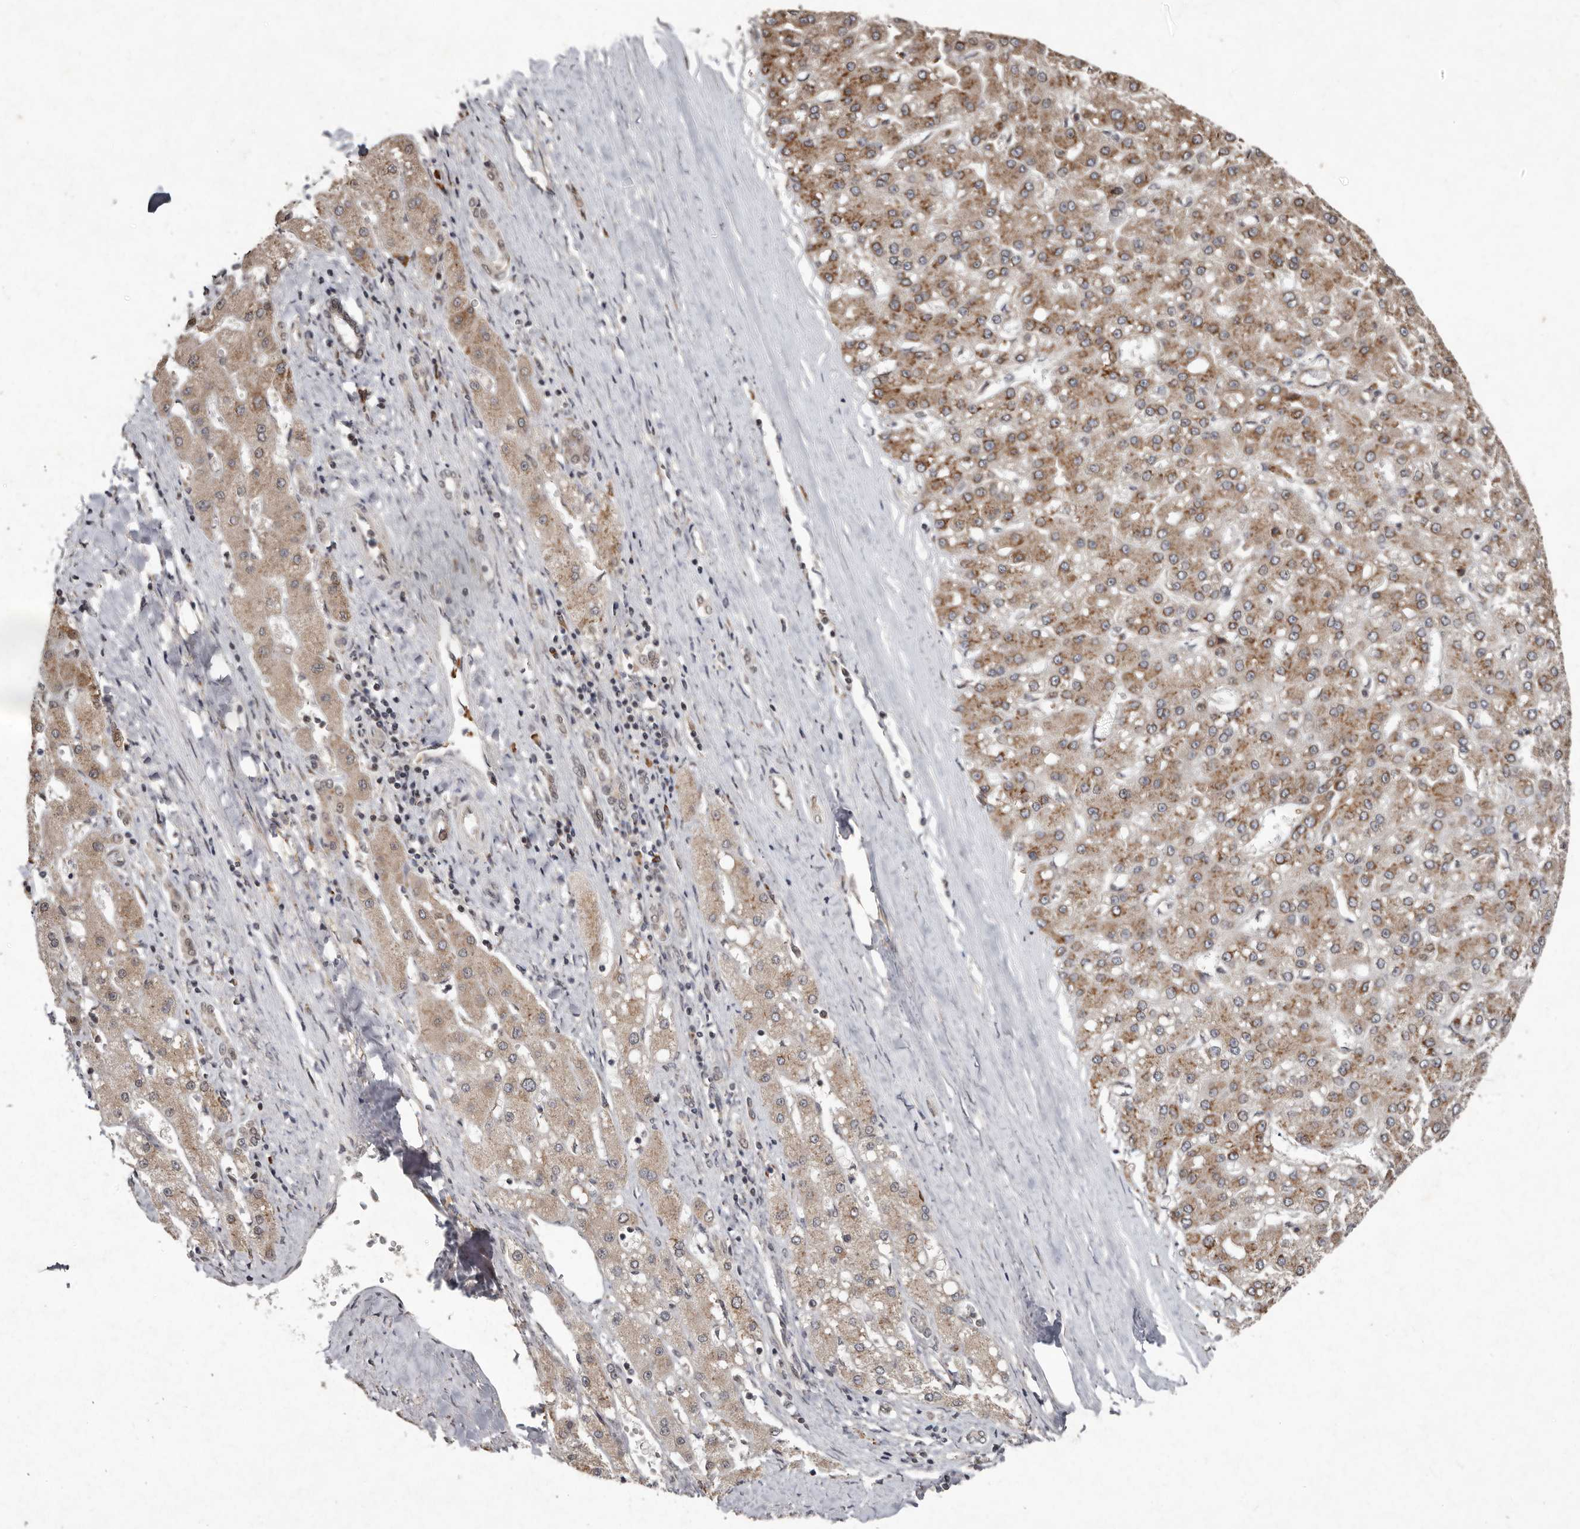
{"staining": {"intensity": "moderate", "quantity": ">75%", "location": "cytoplasmic/membranous"}, "tissue": "liver cancer", "cell_type": "Tumor cells", "image_type": "cancer", "snomed": [{"axis": "morphology", "description": "Carcinoma, Hepatocellular, NOS"}, {"axis": "topography", "description": "Liver"}], "caption": "Liver cancer (hepatocellular carcinoma) tissue shows moderate cytoplasmic/membranous positivity in about >75% of tumor cells, visualized by immunohistochemistry. (DAB (3,3'-diaminobenzidine) = brown stain, brightfield microscopy at high magnification).", "gene": "LRGUK", "patient": {"sex": "male", "age": 67}}